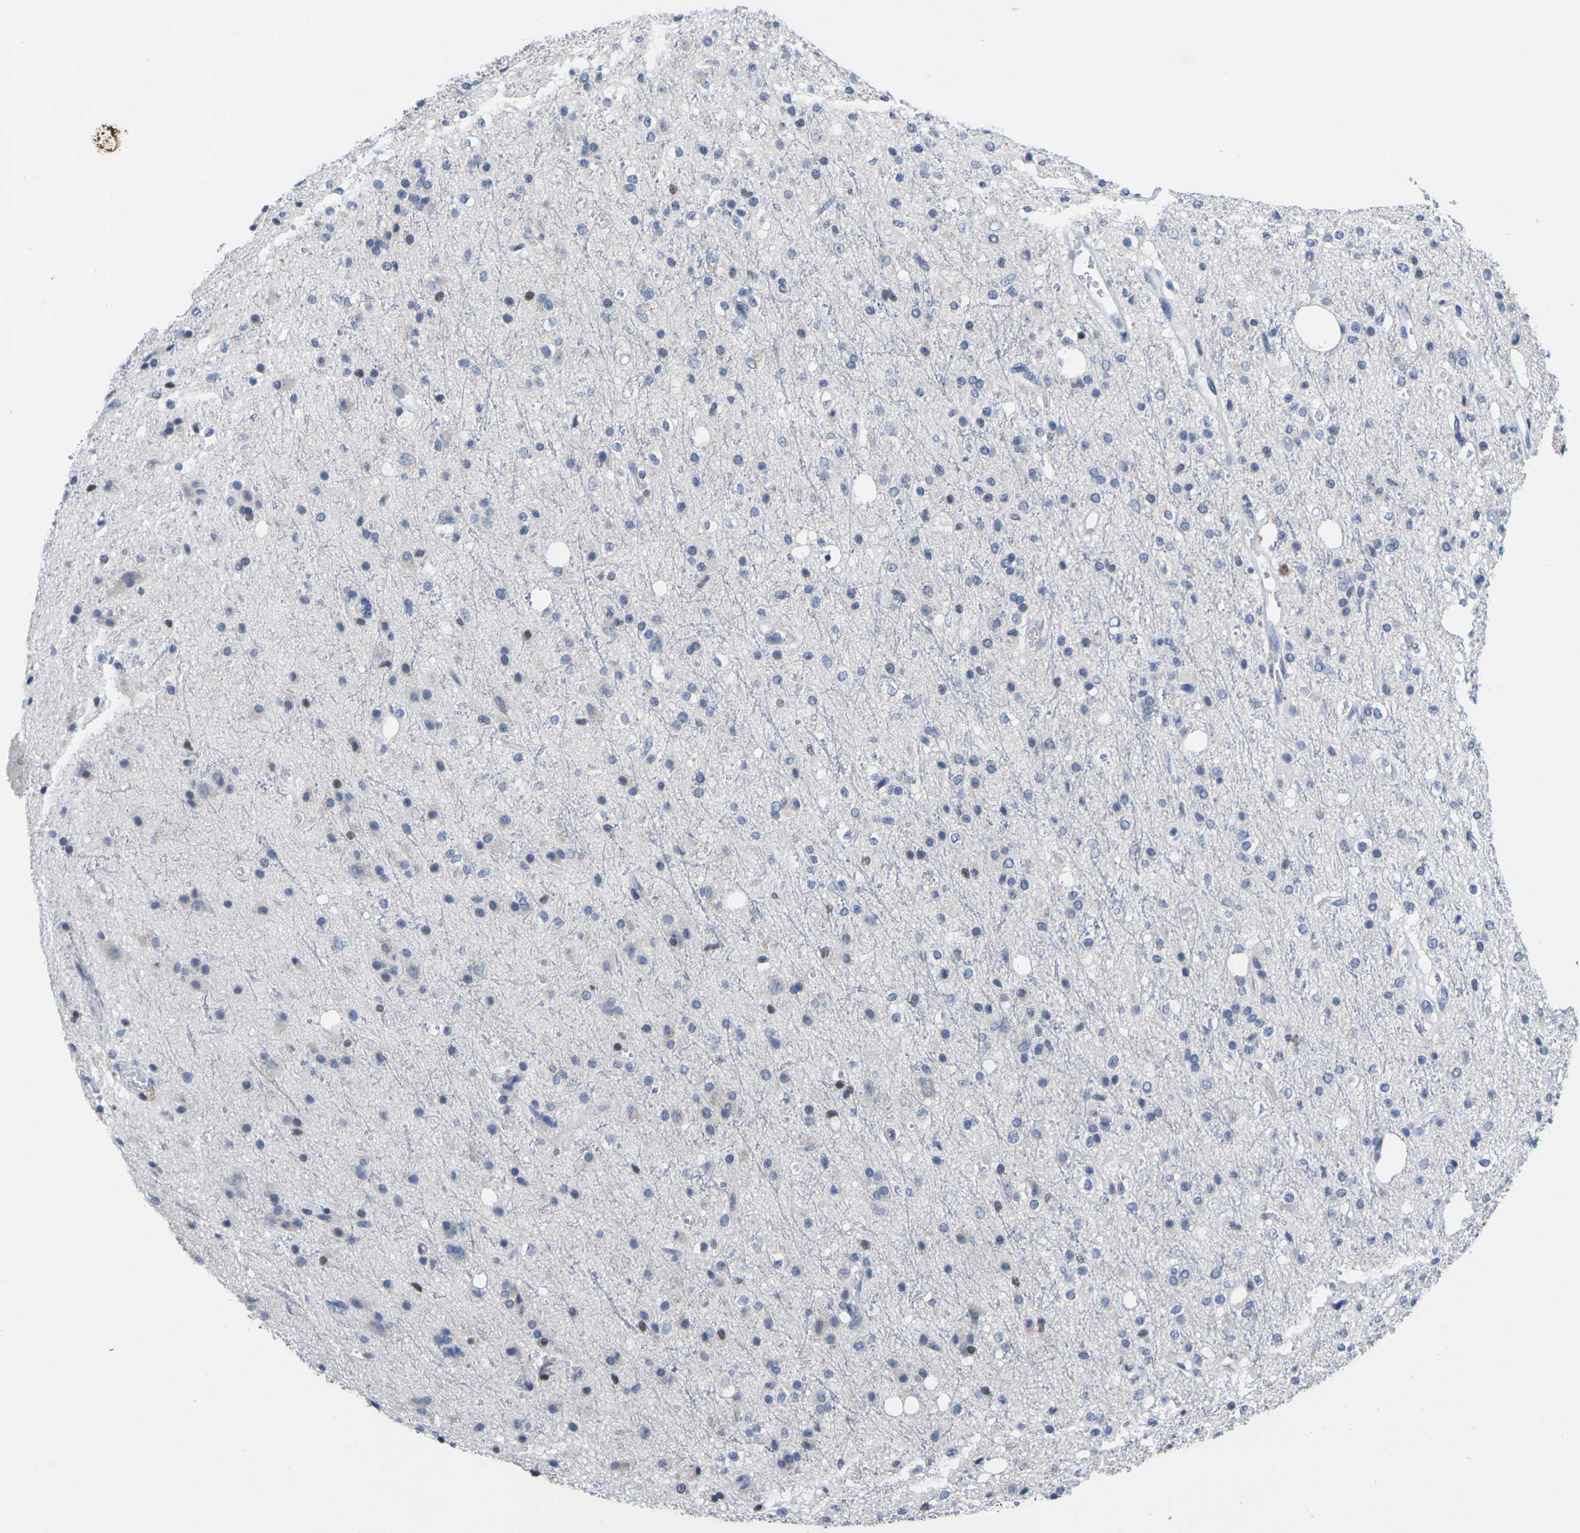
{"staining": {"intensity": "weak", "quantity": "<25%", "location": "cytoplasmic/membranous"}, "tissue": "glioma", "cell_type": "Tumor cells", "image_type": "cancer", "snomed": [{"axis": "morphology", "description": "Glioma, malignant, High grade"}, {"axis": "topography", "description": "Brain"}], "caption": "An IHC photomicrograph of high-grade glioma (malignant) is shown. There is no staining in tumor cells of high-grade glioma (malignant). The staining was performed using DAB to visualize the protein expression in brown, while the nuclei were stained in blue with hematoxylin (Magnification: 20x).", "gene": "IKZF1", "patient": {"sex": "male", "age": 47}}